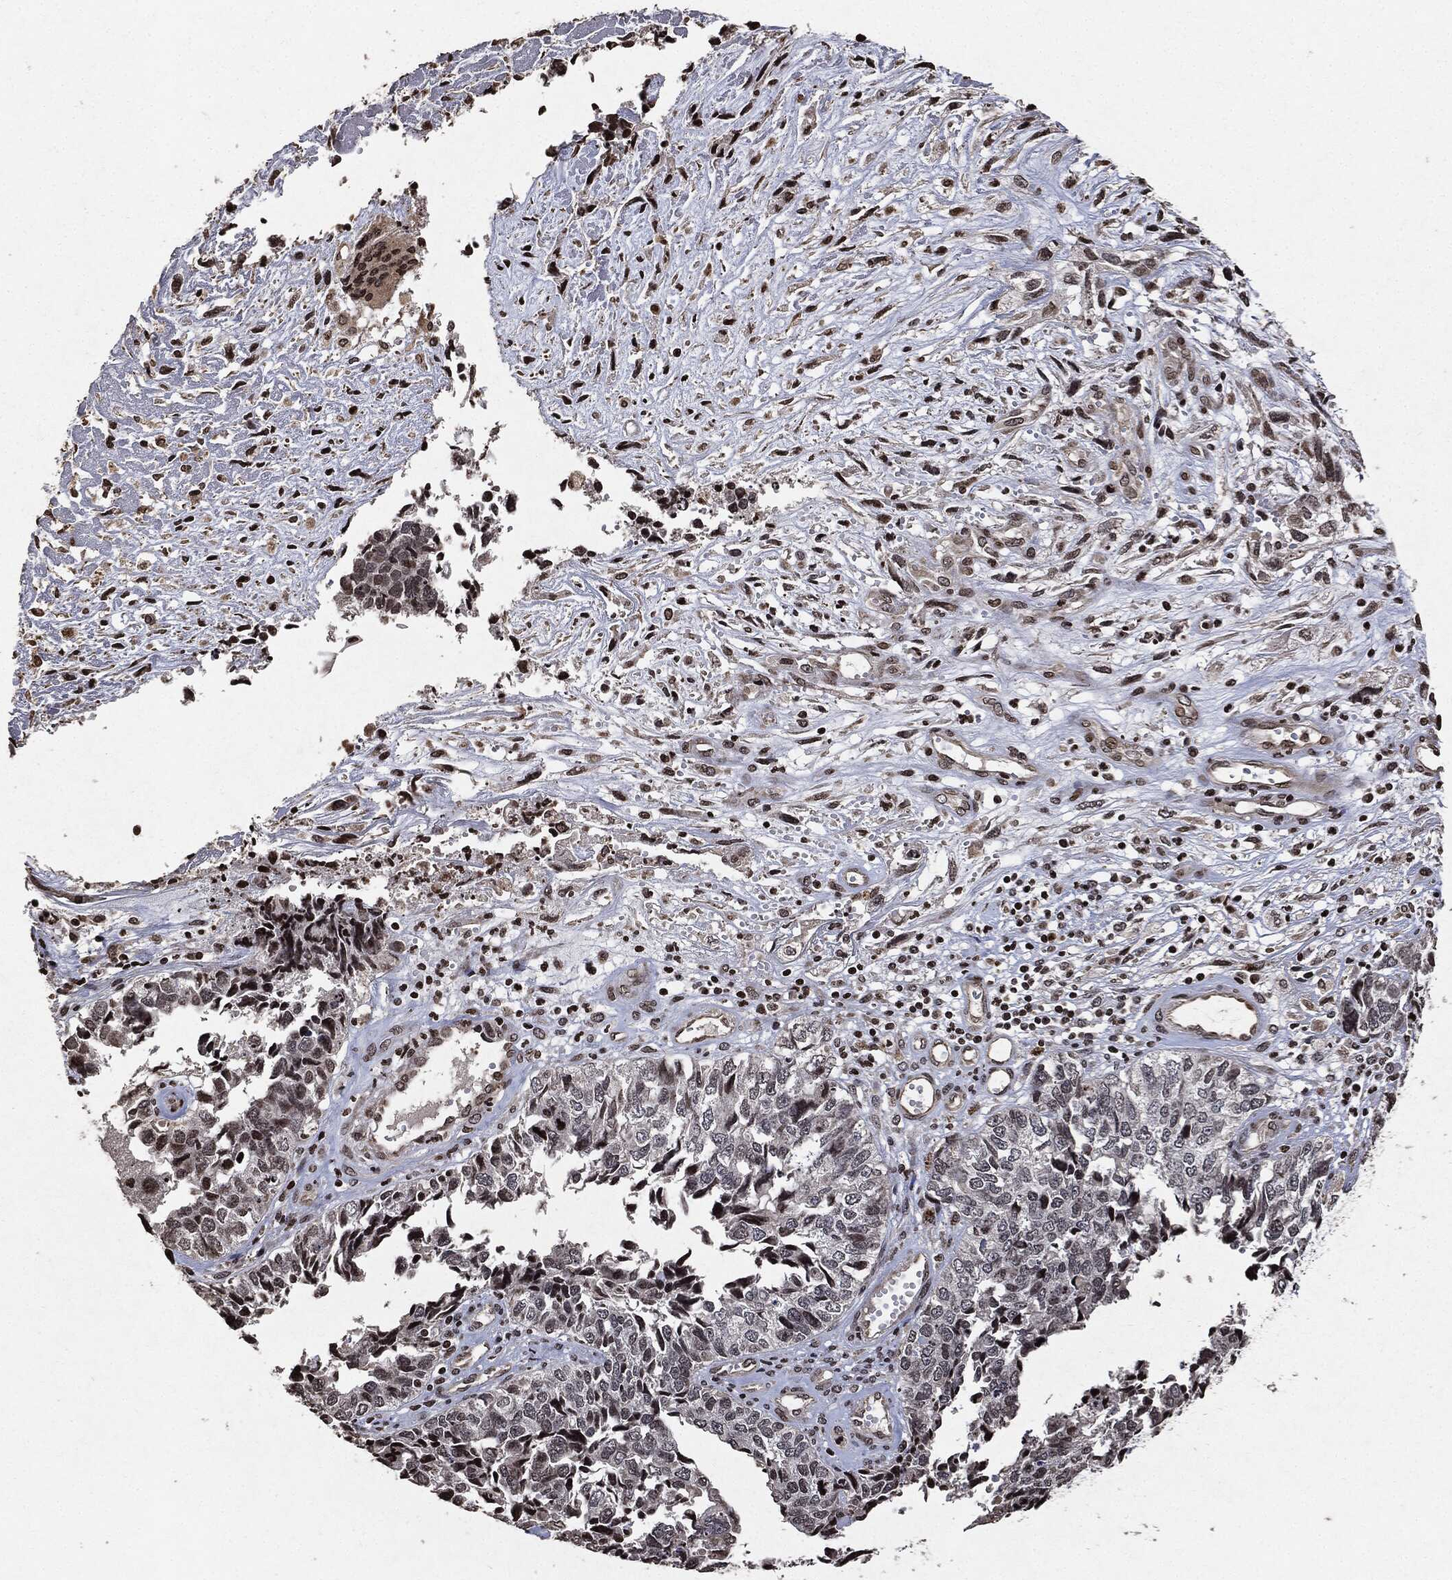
{"staining": {"intensity": "negative", "quantity": "none", "location": "none"}, "tissue": "cervical cancer", "cell_type": "Tumor cells", "image_type": "cancer", "snomed": [{"axis": "morphology", "description": "Squamous cell carcinoma, NOS"}, {"axis": "topography", "description": "Cervix"}], "caption": "This is an IHC image of human squamous cell carcinoma (cervical). There is no positivity in tumor cells.", "gene": "JUN", "patient": {"sex": "female", "age": 63}}